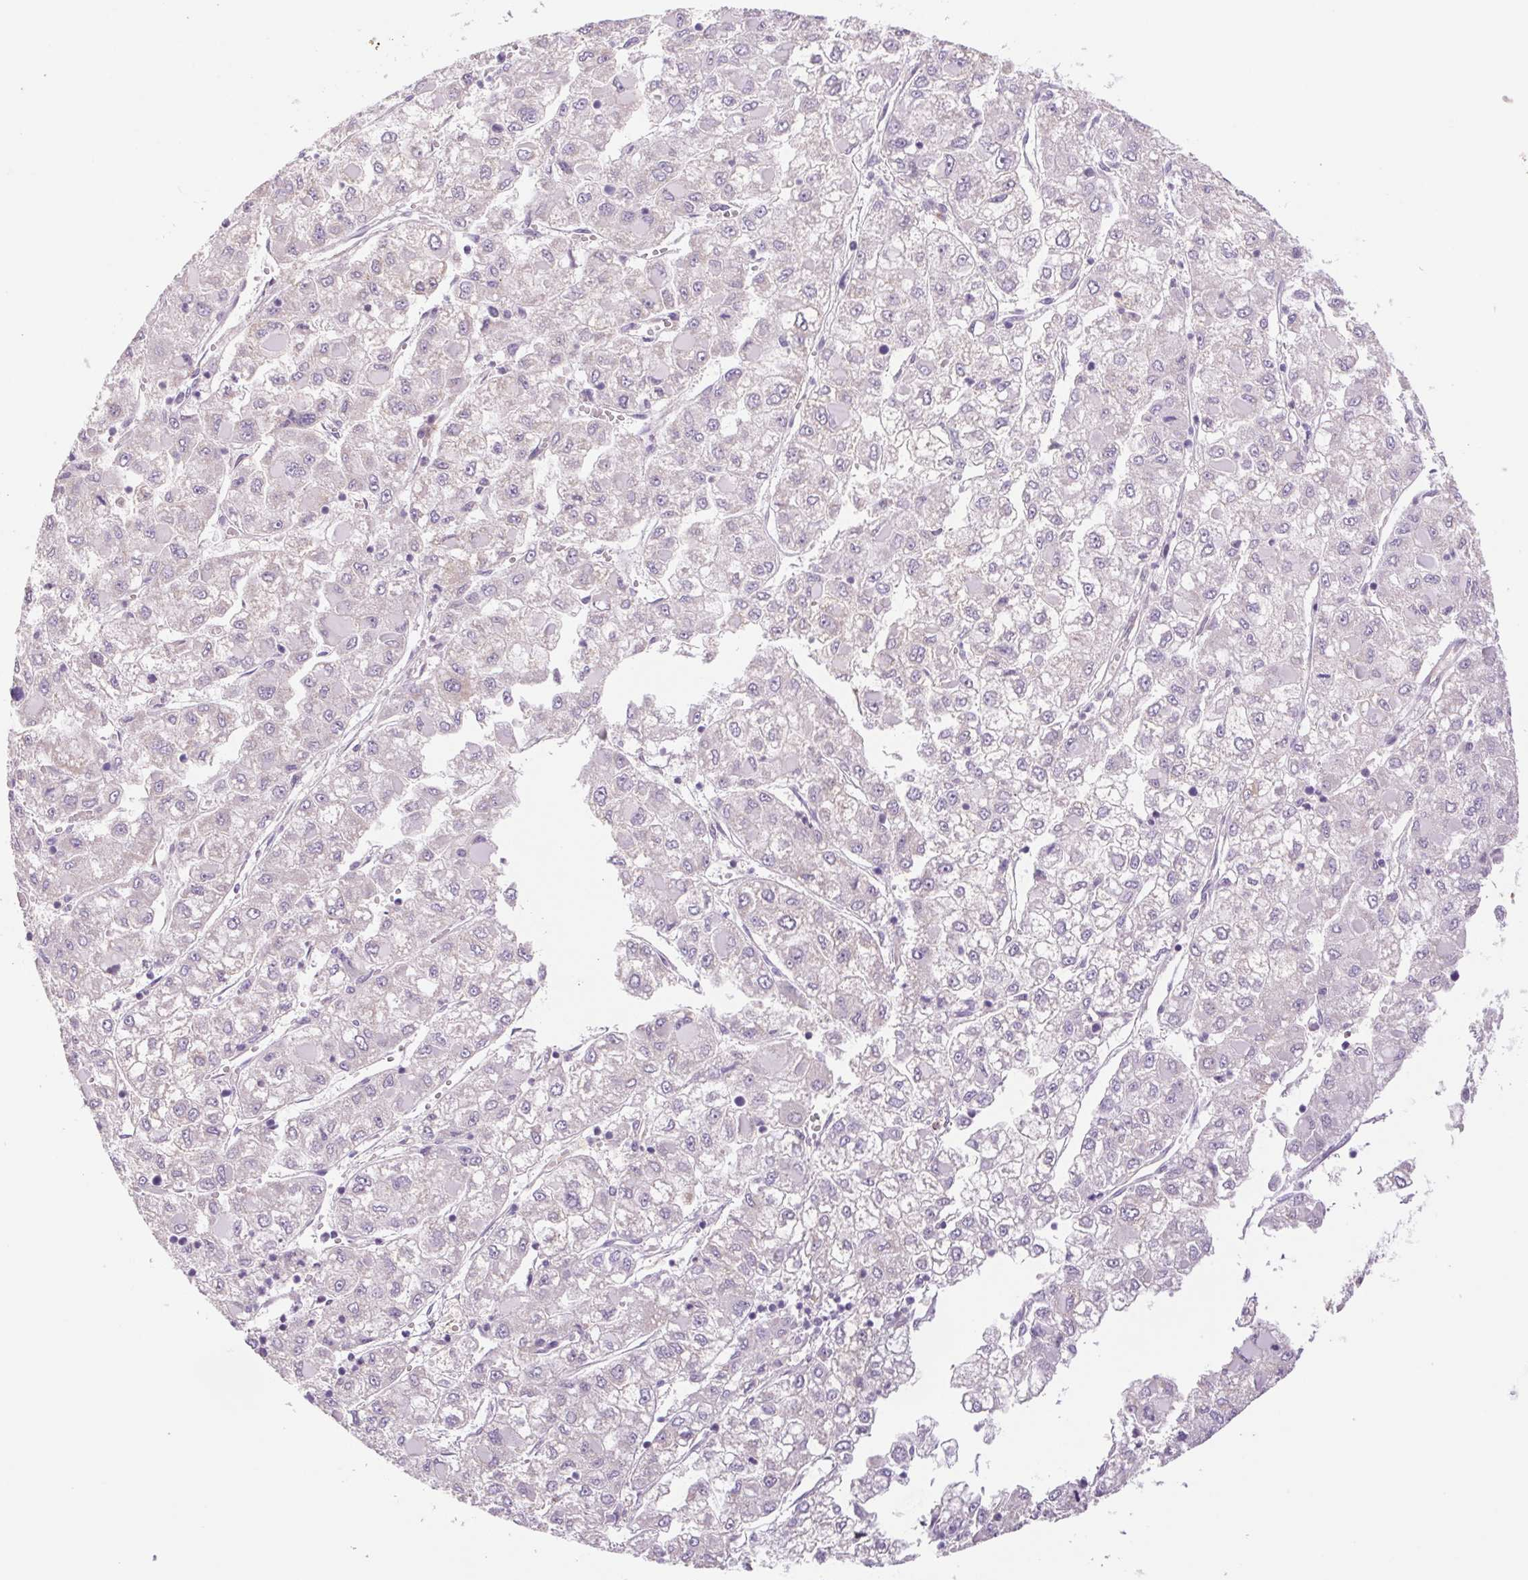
{"staining": {"intensity": "negative", "quantity": "none", "location": "none"}, "tissue": "liver cancer", "cell_type": "Tumor cells", "image_type": "cancer", "snomed": [{"axis": "morphology", "description": "Carcinoma, Hepatocellular, NOS"}, {"axis": "topography", "description": "Liver"}], "caption": "A histopathology image of human liver hepatocellular carcinoma is negative for staining in tumor cells. Brightfield microscopy of immunohistochemistry stained with DAB (3,3'-diaminobenzidine) (brown) and hematoxylin (blue), captured at high magnification.", "gene": "IGFL3", "patient": {"sex": "male", "age": 40}}